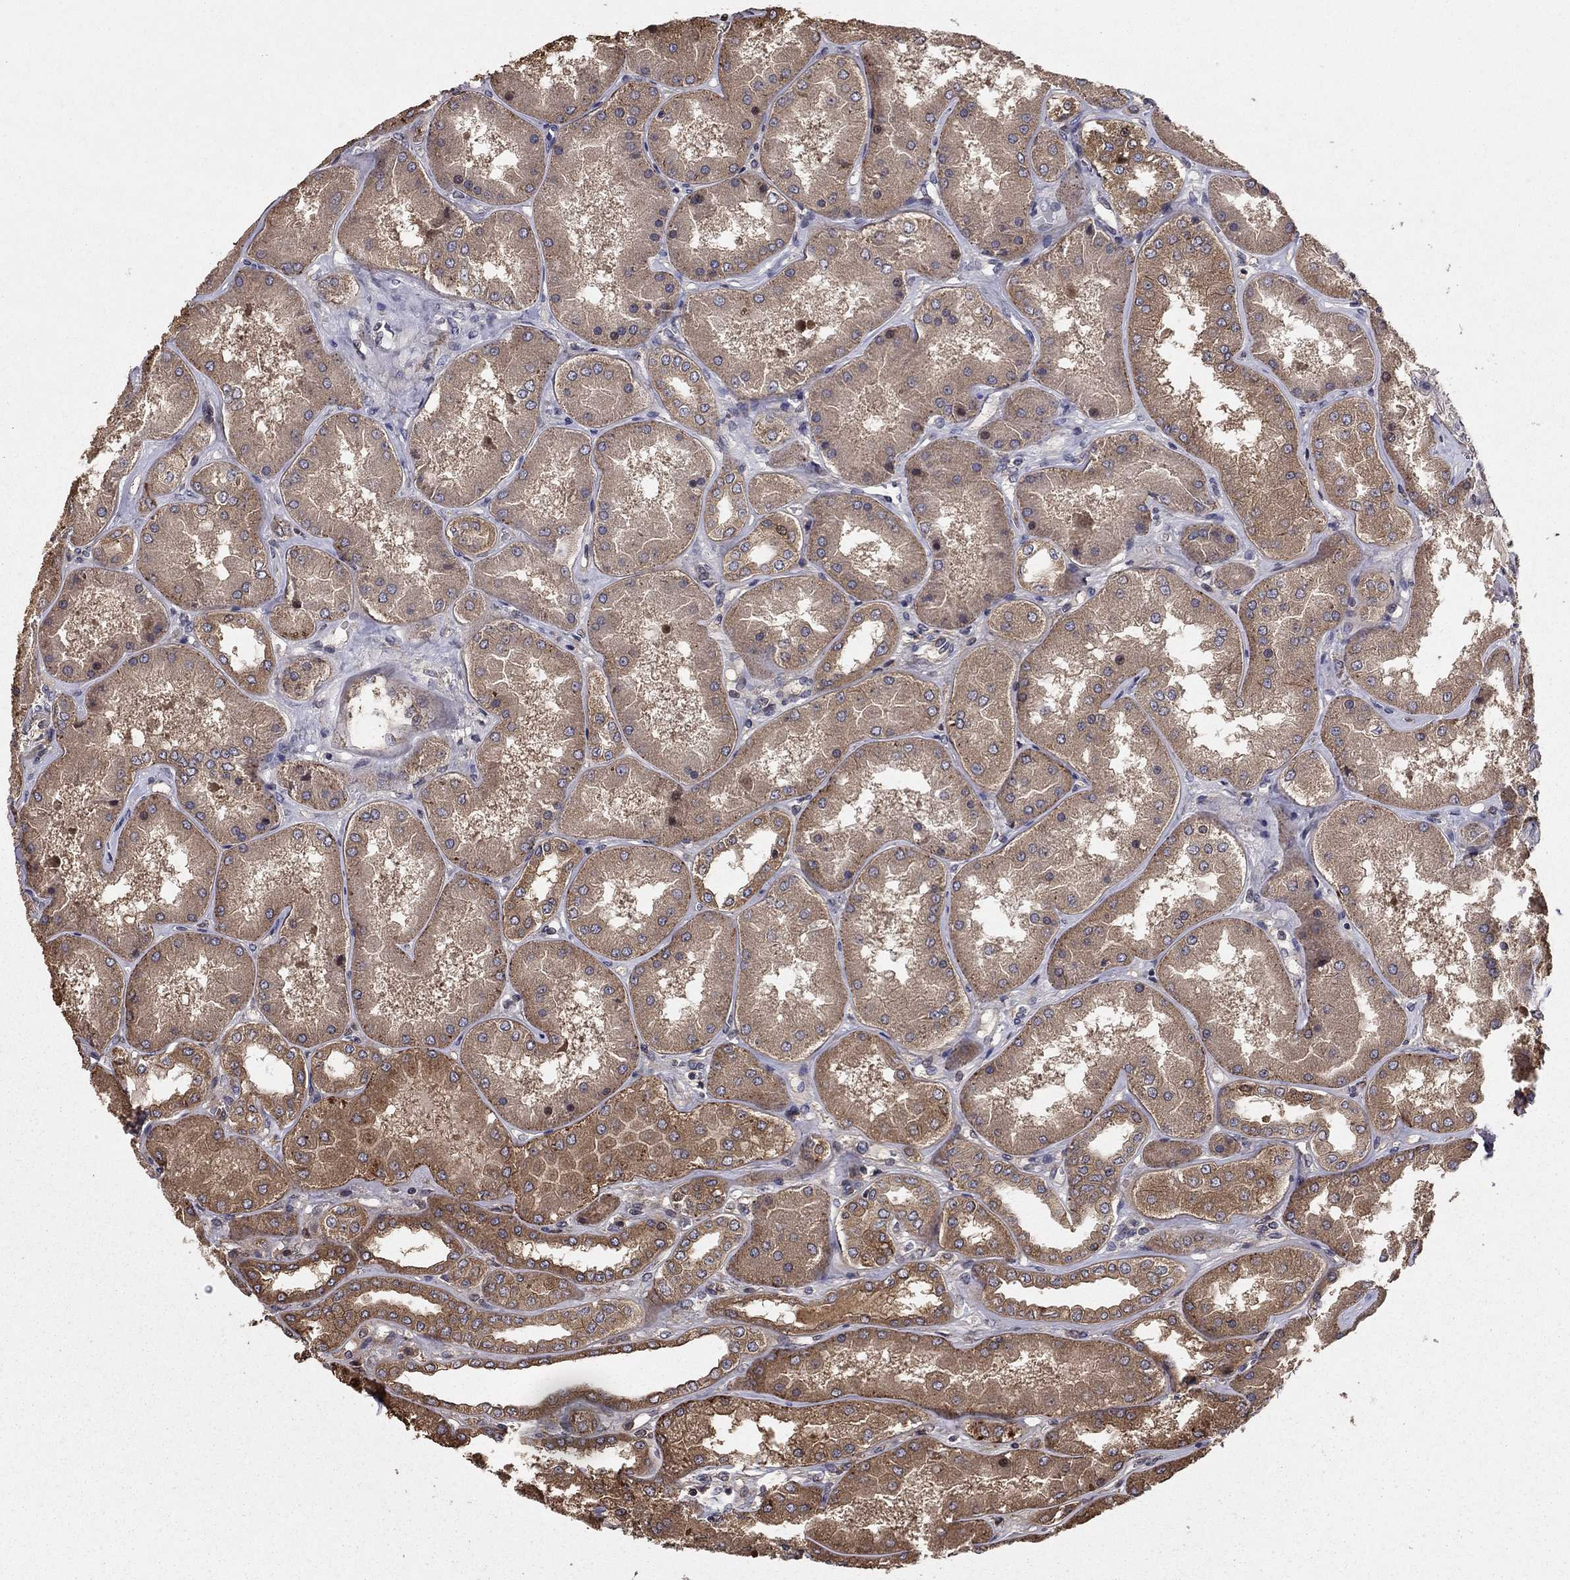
{"staining": {"intensity": "weak", "quantity": "<25%", "location": "cytoplasmic/membranous"}, "tissue": "kidney", "cell_type": "Cells in glomeruli", "image_type": "normal", "snomed": [{"axis": "morphology", "description": "Normal tissue, NOS"}, {"axis": "topography", "description": "Kidney"}], "caption": "Immunohistochemistry (IHC) micrograph of benign human kidney stained for a protein (brown), which displays no expression in cells in glomeruli. (DAB (3,3'-diaminobenzidine) IHC, high magnification).", "gene": "BABAM2", "patient": {"sex": "female", "age": 56}}